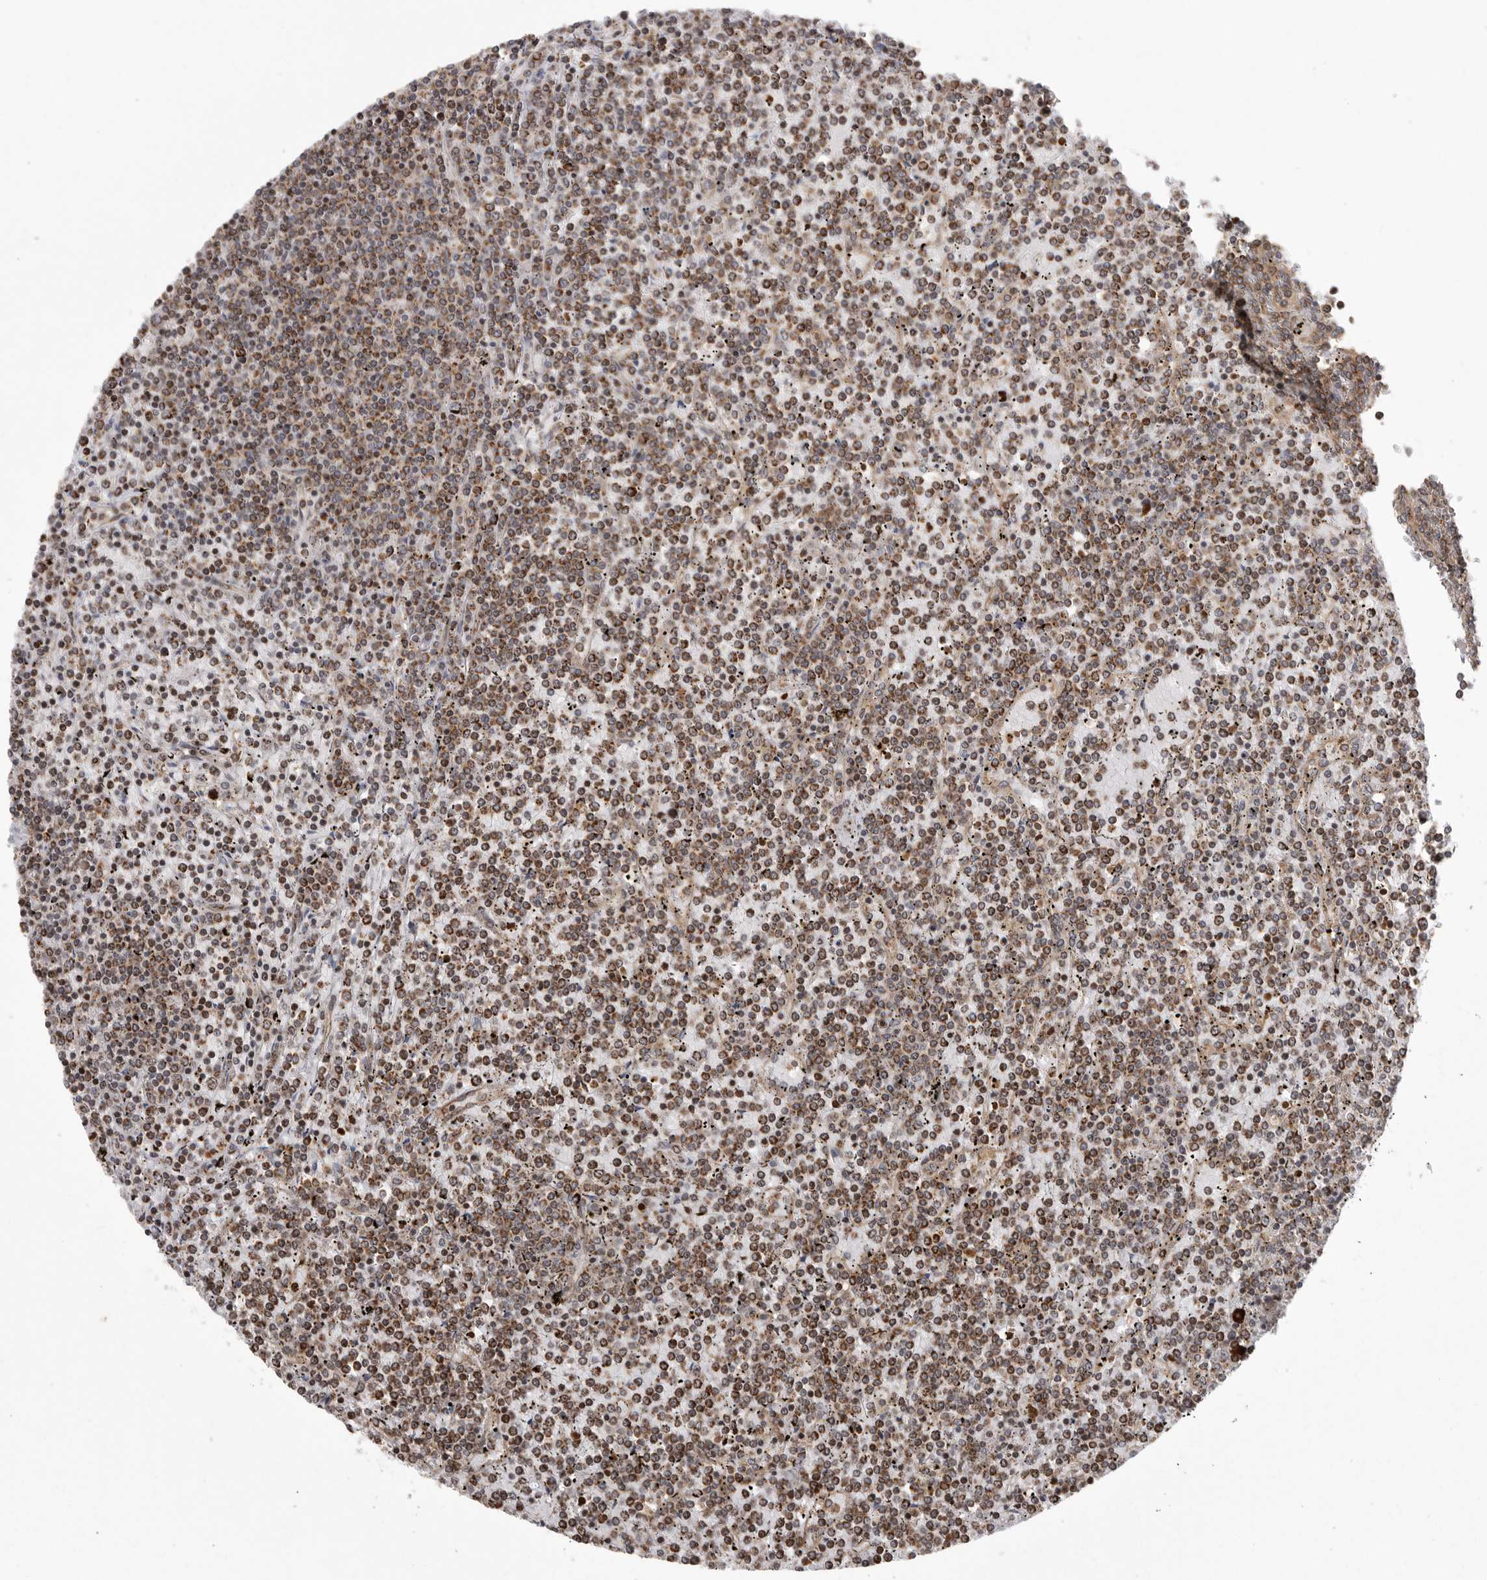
{"staining": {"intensity": "moderate", "quantity": ">75%", "location": "cytoplasmic/membranous"}, "tissue": "lymphoma", "cell_type": "Tumor cells", "image_type": "cancer", "snomed": [{"axis": "morphology", "description": "Malignant lymphoma, non-Hodgkin's type, Low grade"}, {"axis": "topography", "description": "Spleen"}], "caption": "The immunohistochemical stain labels moderate cytoplasmic/membranous positivity in tumor cells of lymphoma tissue. The staining was performed using DAB (3,3'-diaminobenzidine), with brown indicating positive protein expression. Nuclei are stained blue with hematoxylin.", "gene": "OXR1", "patient": {"sex": "female", "age": 19}}